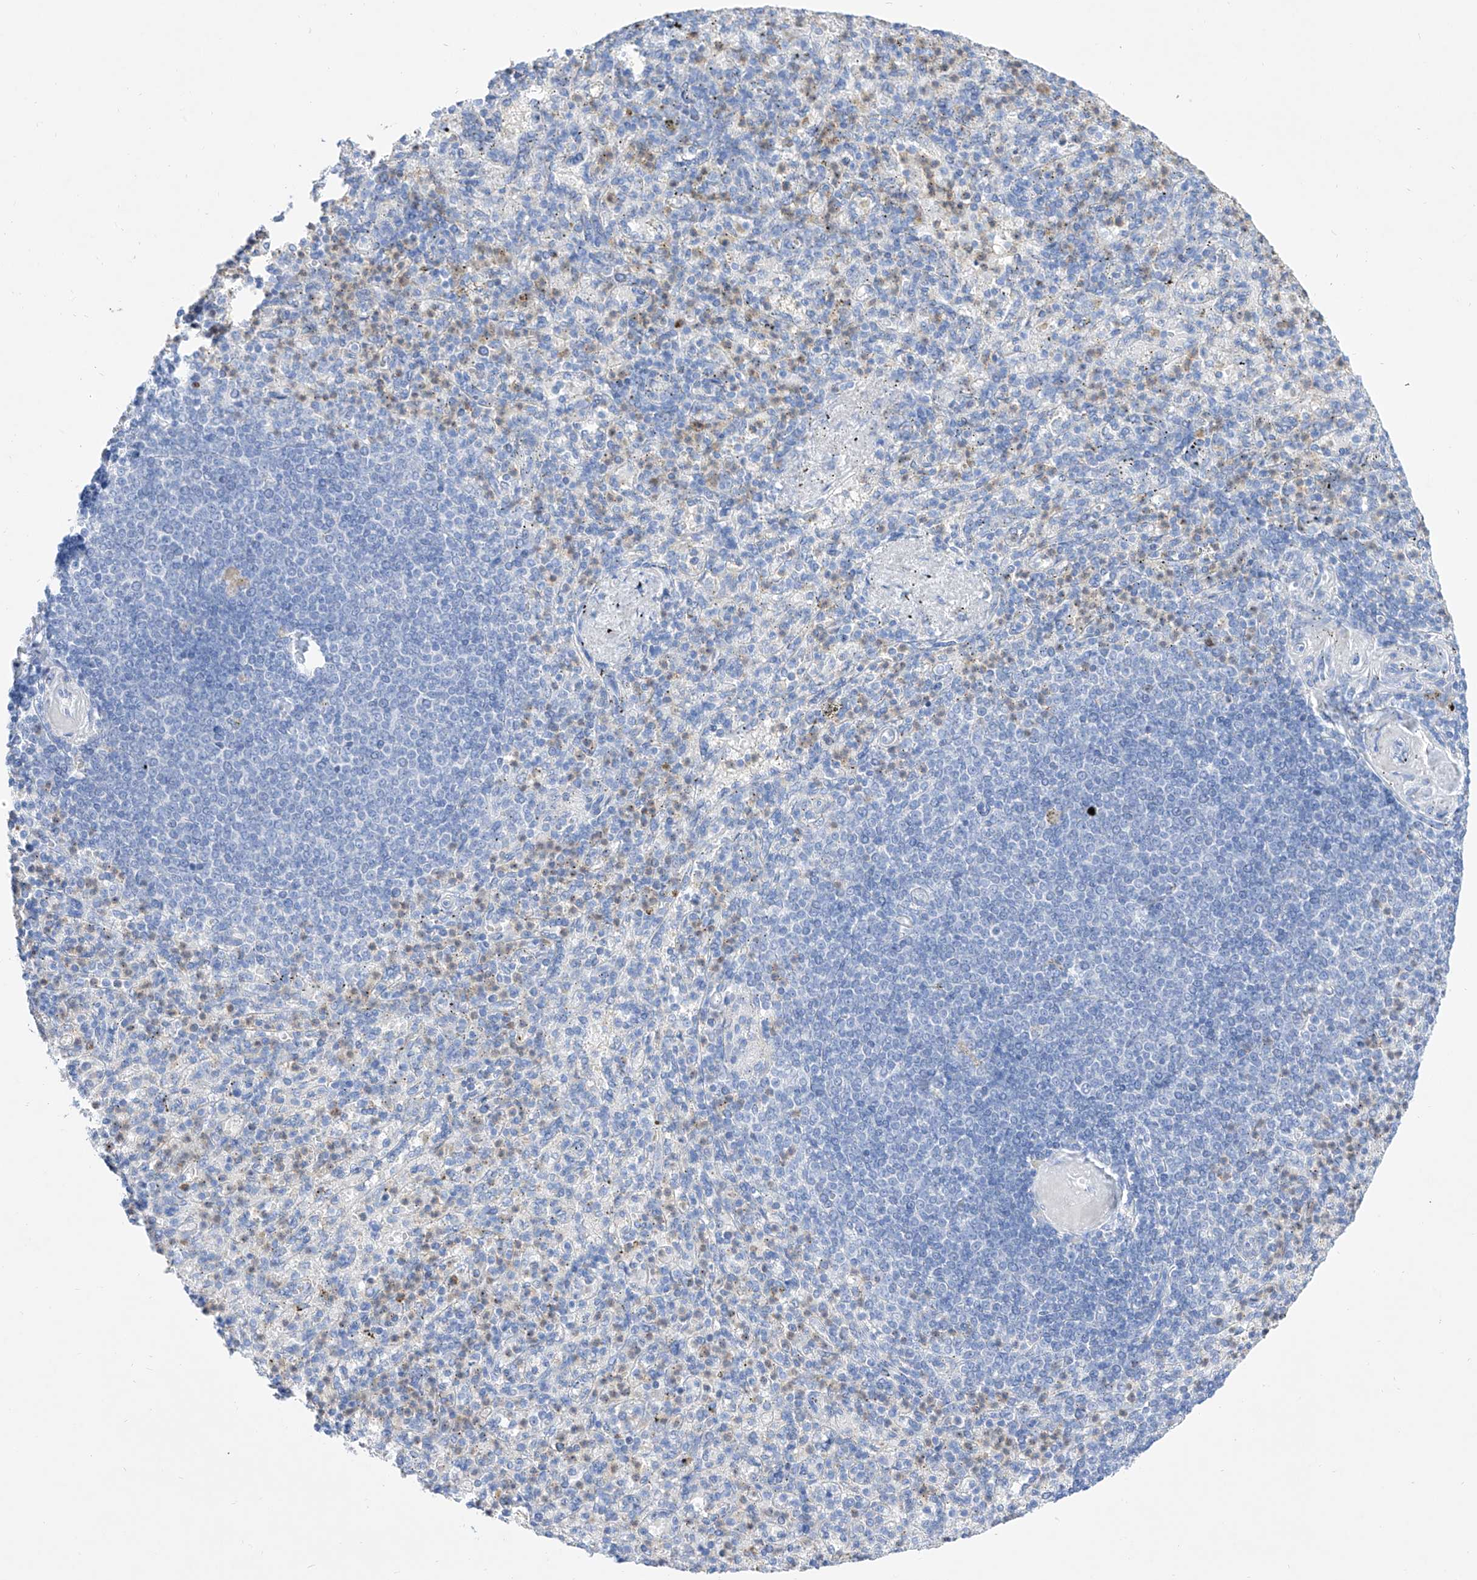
{"staining": {"intensity": "moderate", "quantity": "<25%", "location": "cytoplasmic/membranous"}, "tissue": "spleen", "cell_type": "Cells in red pulp", "image_type": "normal", "snomed": [{"axis": "morphology", "description": "Normal tissue, NOS"}, {"axis": "topography", "description": "Spleen"}], "caption": "Protein staining displays moderate cytoplasmic/membranous expression in about <25% of cells in red pulp in benign spleen.", "gene": "TM7SF2", "patient": {"sex": "female", "age": 74}}